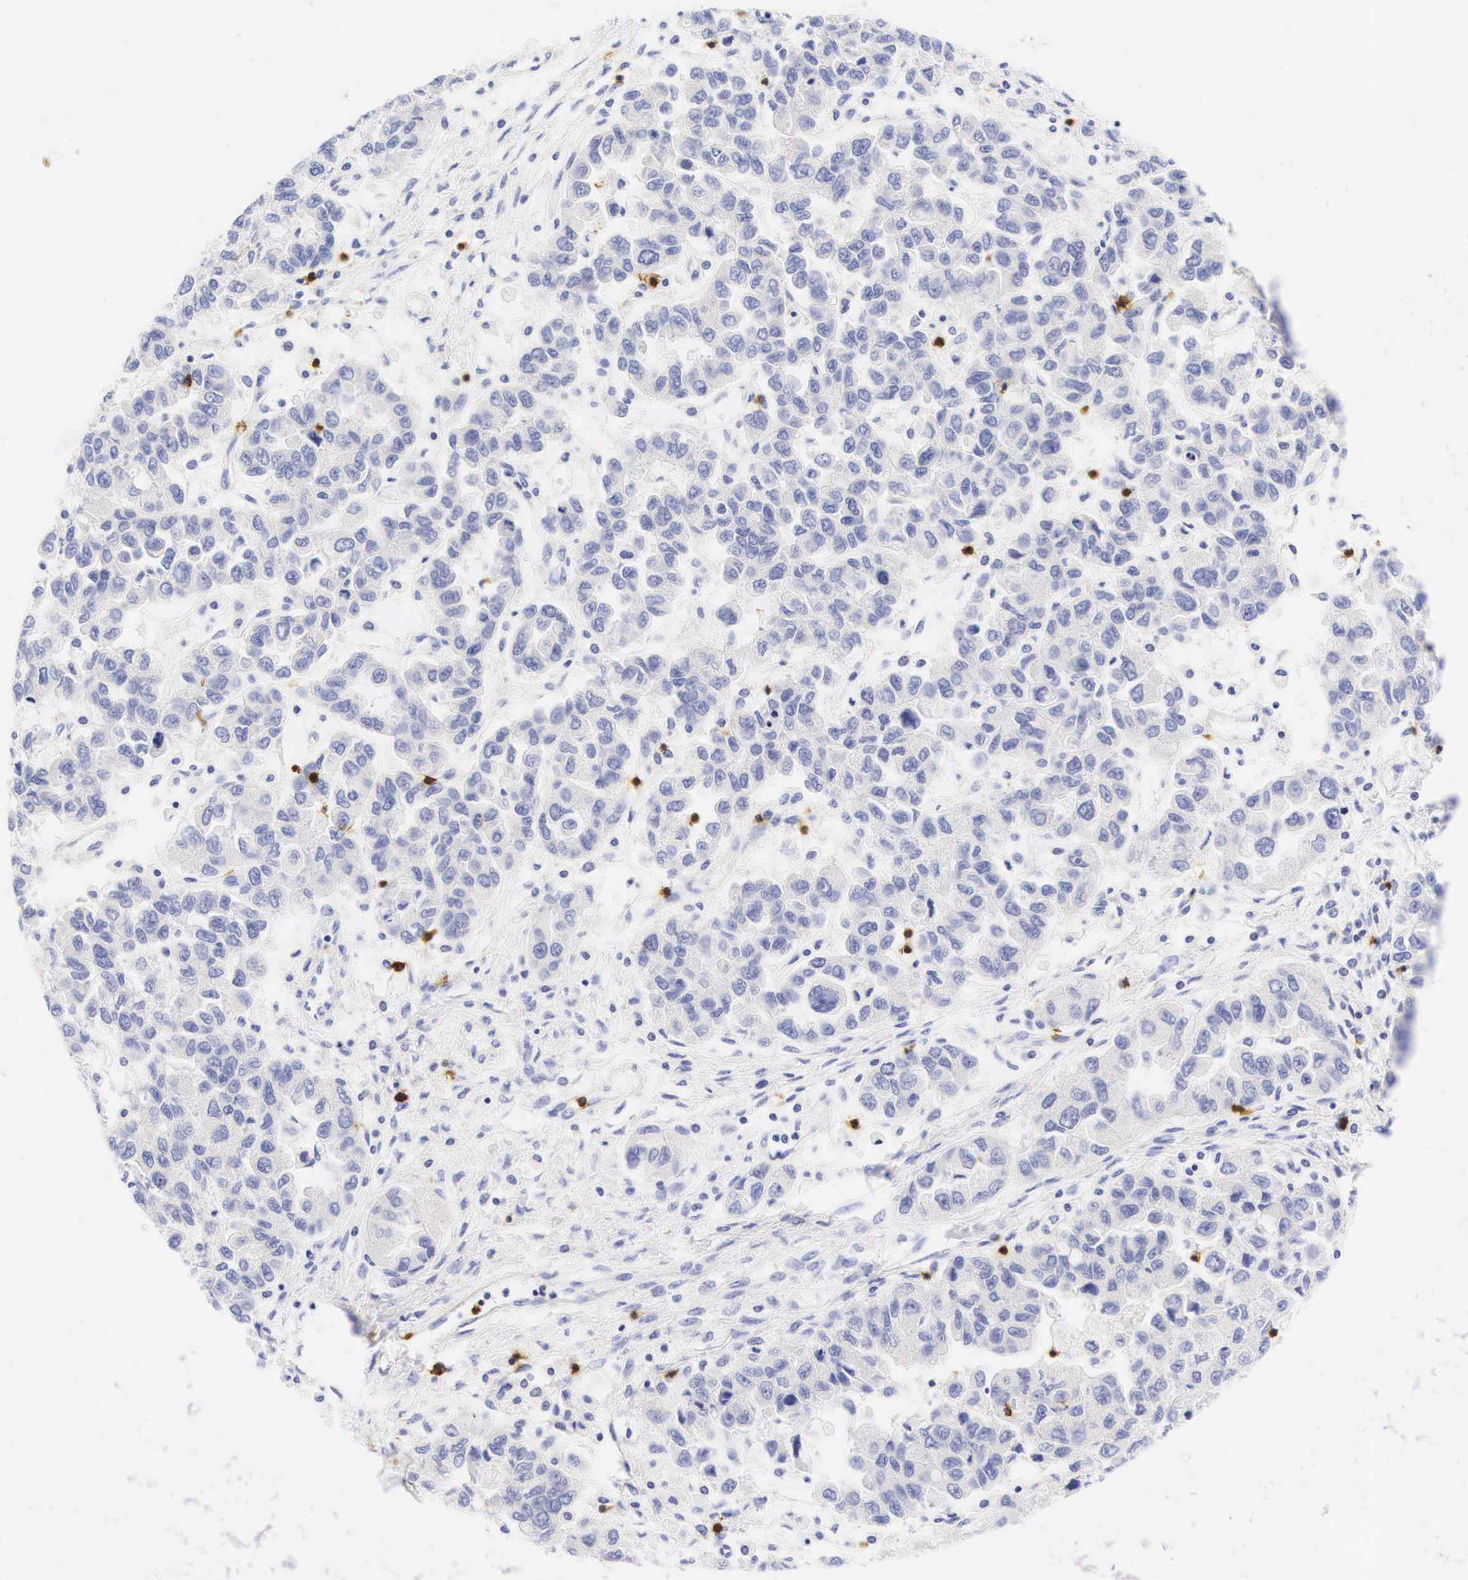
{"staining": {"intensity": "negative", "quantity": "none", "location": "none"}, "tissue": "ovarian cancer", "cell_type": "Tumor cells", "image_type": "cancer", "snomed": [{"axis": "morphology", "description": "Cystadenocarcinoma, serous, NOS"}, {"axis": "topography", "description": "Ovary"}], "caption": "This is an immunohistochemistry (IHC) micrograph of ovarian cancer. There is no positivity in tumor cells.", "gene": "CD8A", "patient": {"sex": "female", "age": 84}}